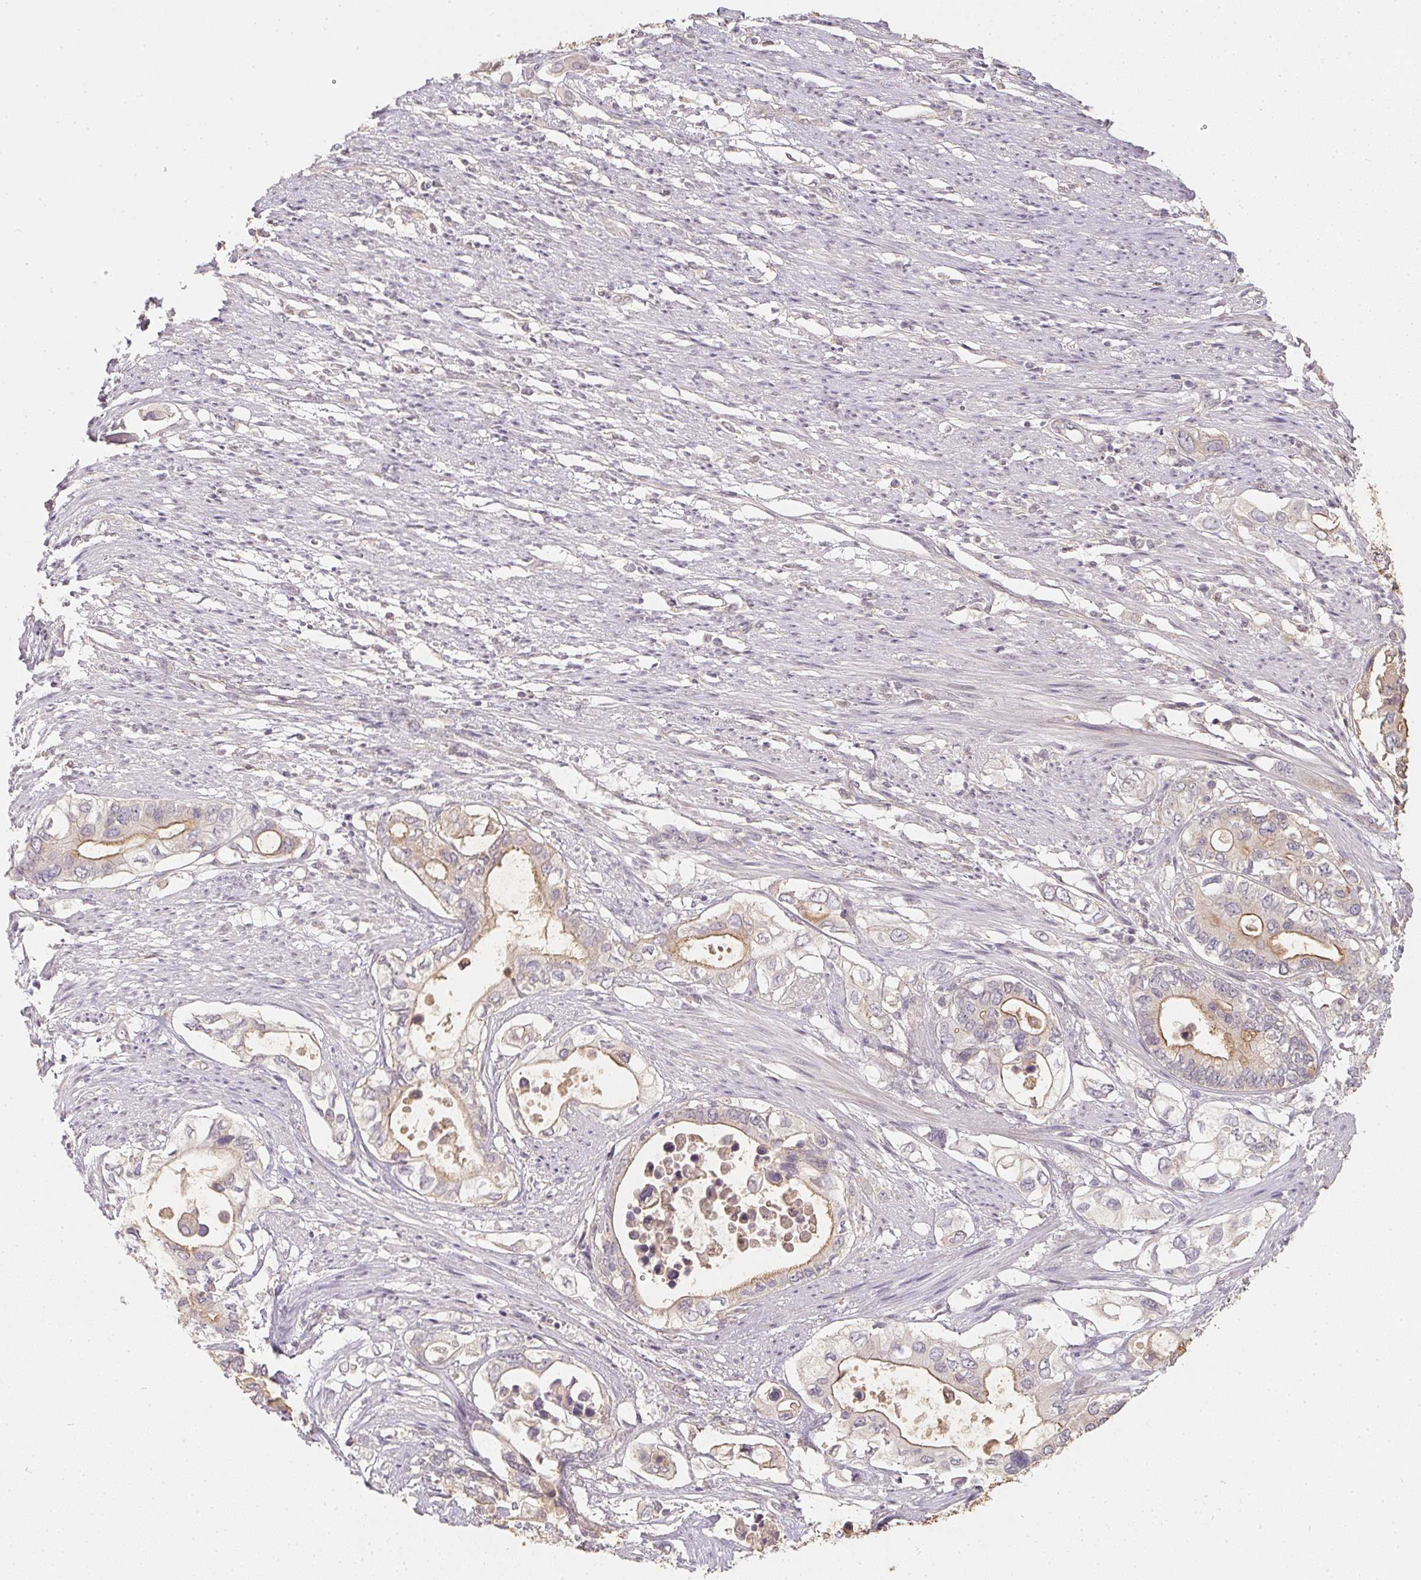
{"staining": {"intensity": "weak", "quantity": "25%-75%", "location": "cytoplasmic/membranous"}, "tissue": "pancreatic cancer", "cell_type": "Tumor cells", "image_type": "cancer", "snomed": [{"axis": "morphology", "description": "Adenocarcinoma, NOS"}, {"axis": "topography", "description": "Pancreas"}], "caption": "This is a photomicrograph of immunohistochemistry staining of pancreatic adenocarcinoma, which shows weak expression in the cytoplasmic/membranous of tumor cells.", "gene": "SOAT1", "patient": {"sex": "female", "age": 63}}